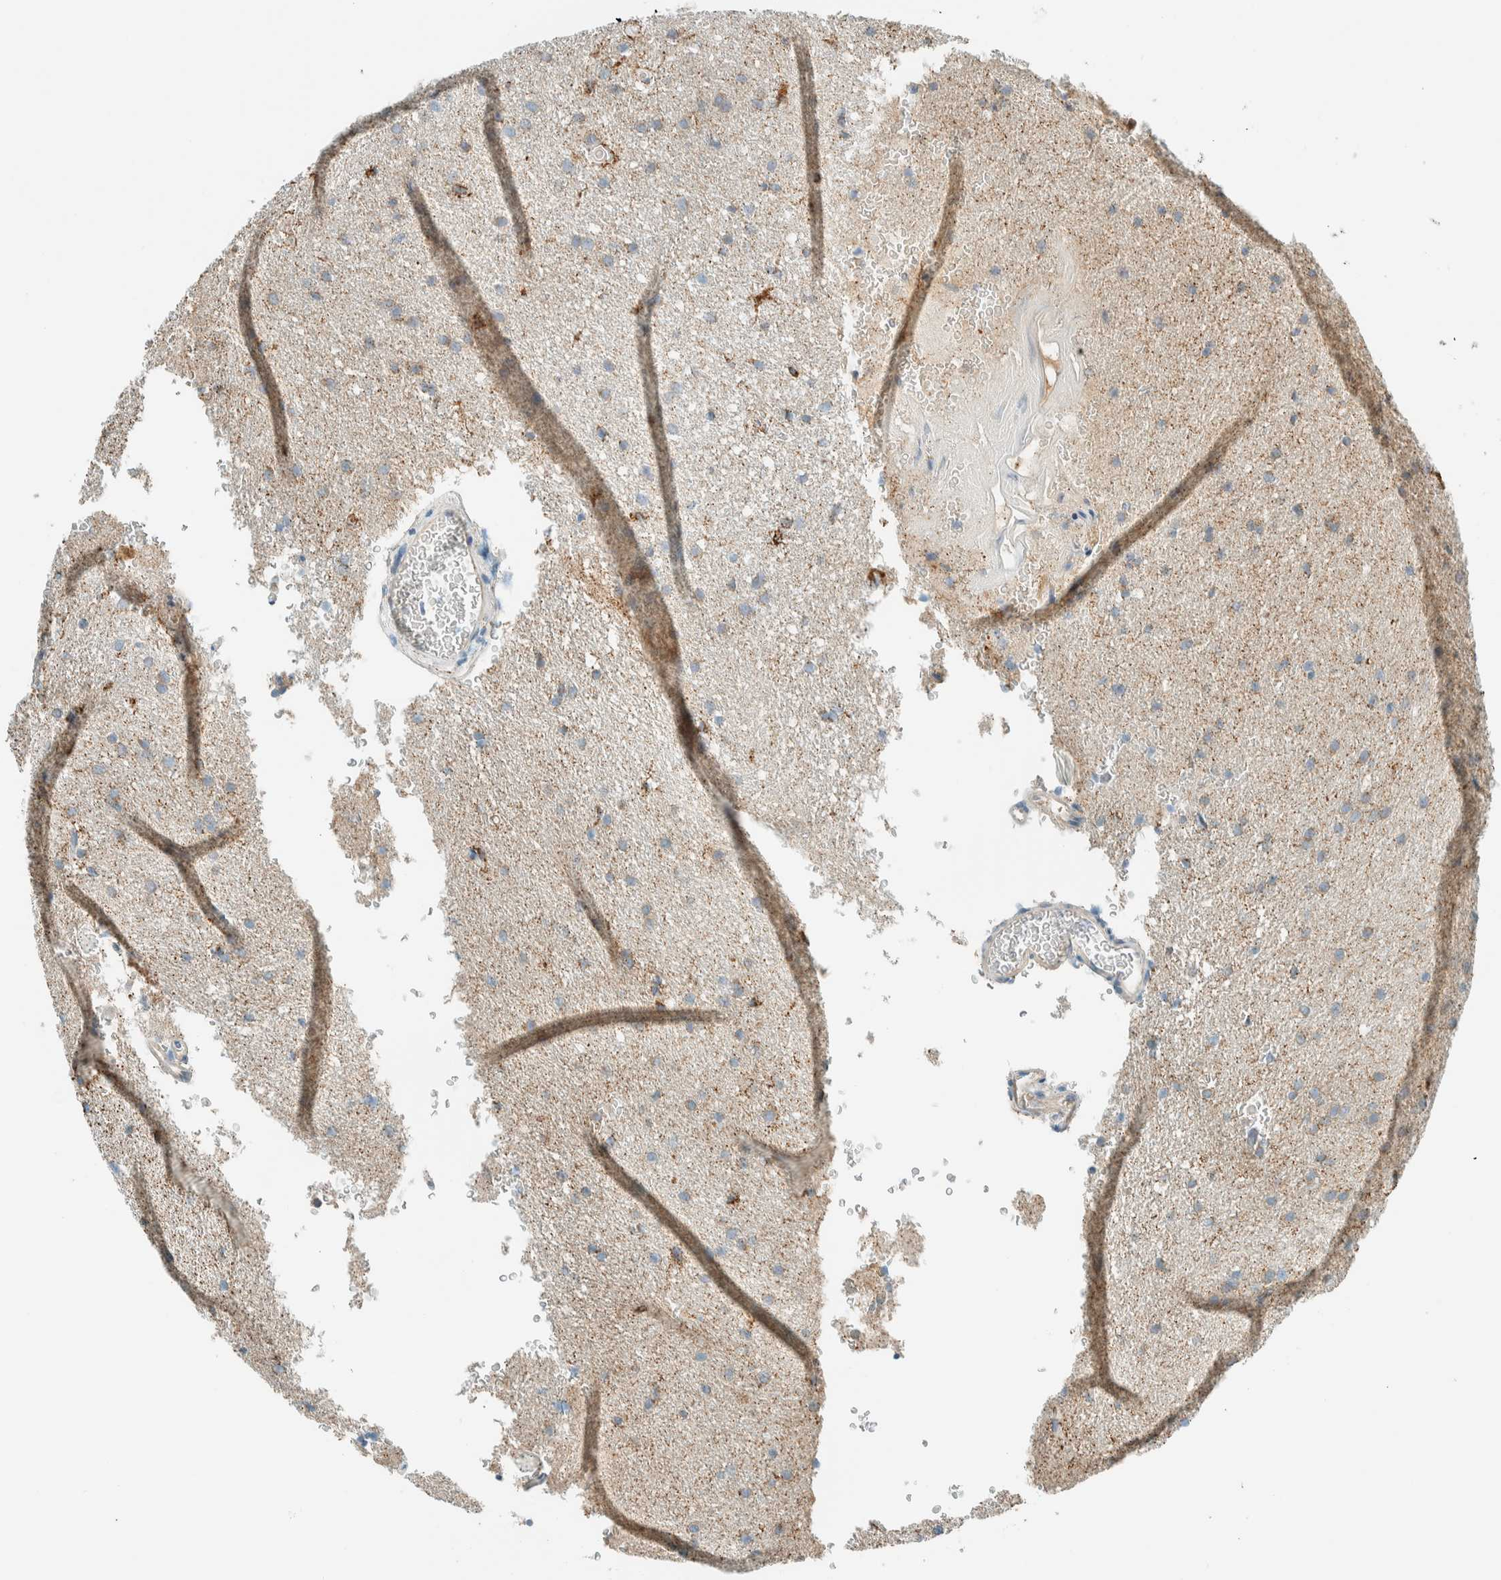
{"staining": {"intensity": "weak", "quantity": "<25%", "location": "cytoplasmic/membranous"}, "tissue": "glioma", "cell_type": "Tumor cells", "image_type": "cancer", "snomed": [{"axis": "morphology", "description": "Glioma, malignant, Low grade"}, {"axis": "topography", "description": "Brain"}], "caption": "Immunohistochemistry photomicrograph of neoplastic tissue: malignant glioma (low-grade) stained with DAB exhibits no significant protein positivity in tumor cells. (Brightfield microscopy of DAB (3,3'-diaminobenzidine) IHC at high magnification).", "gene": "ALDH7A1", "patient": {"sex": "female", "age": 37}}